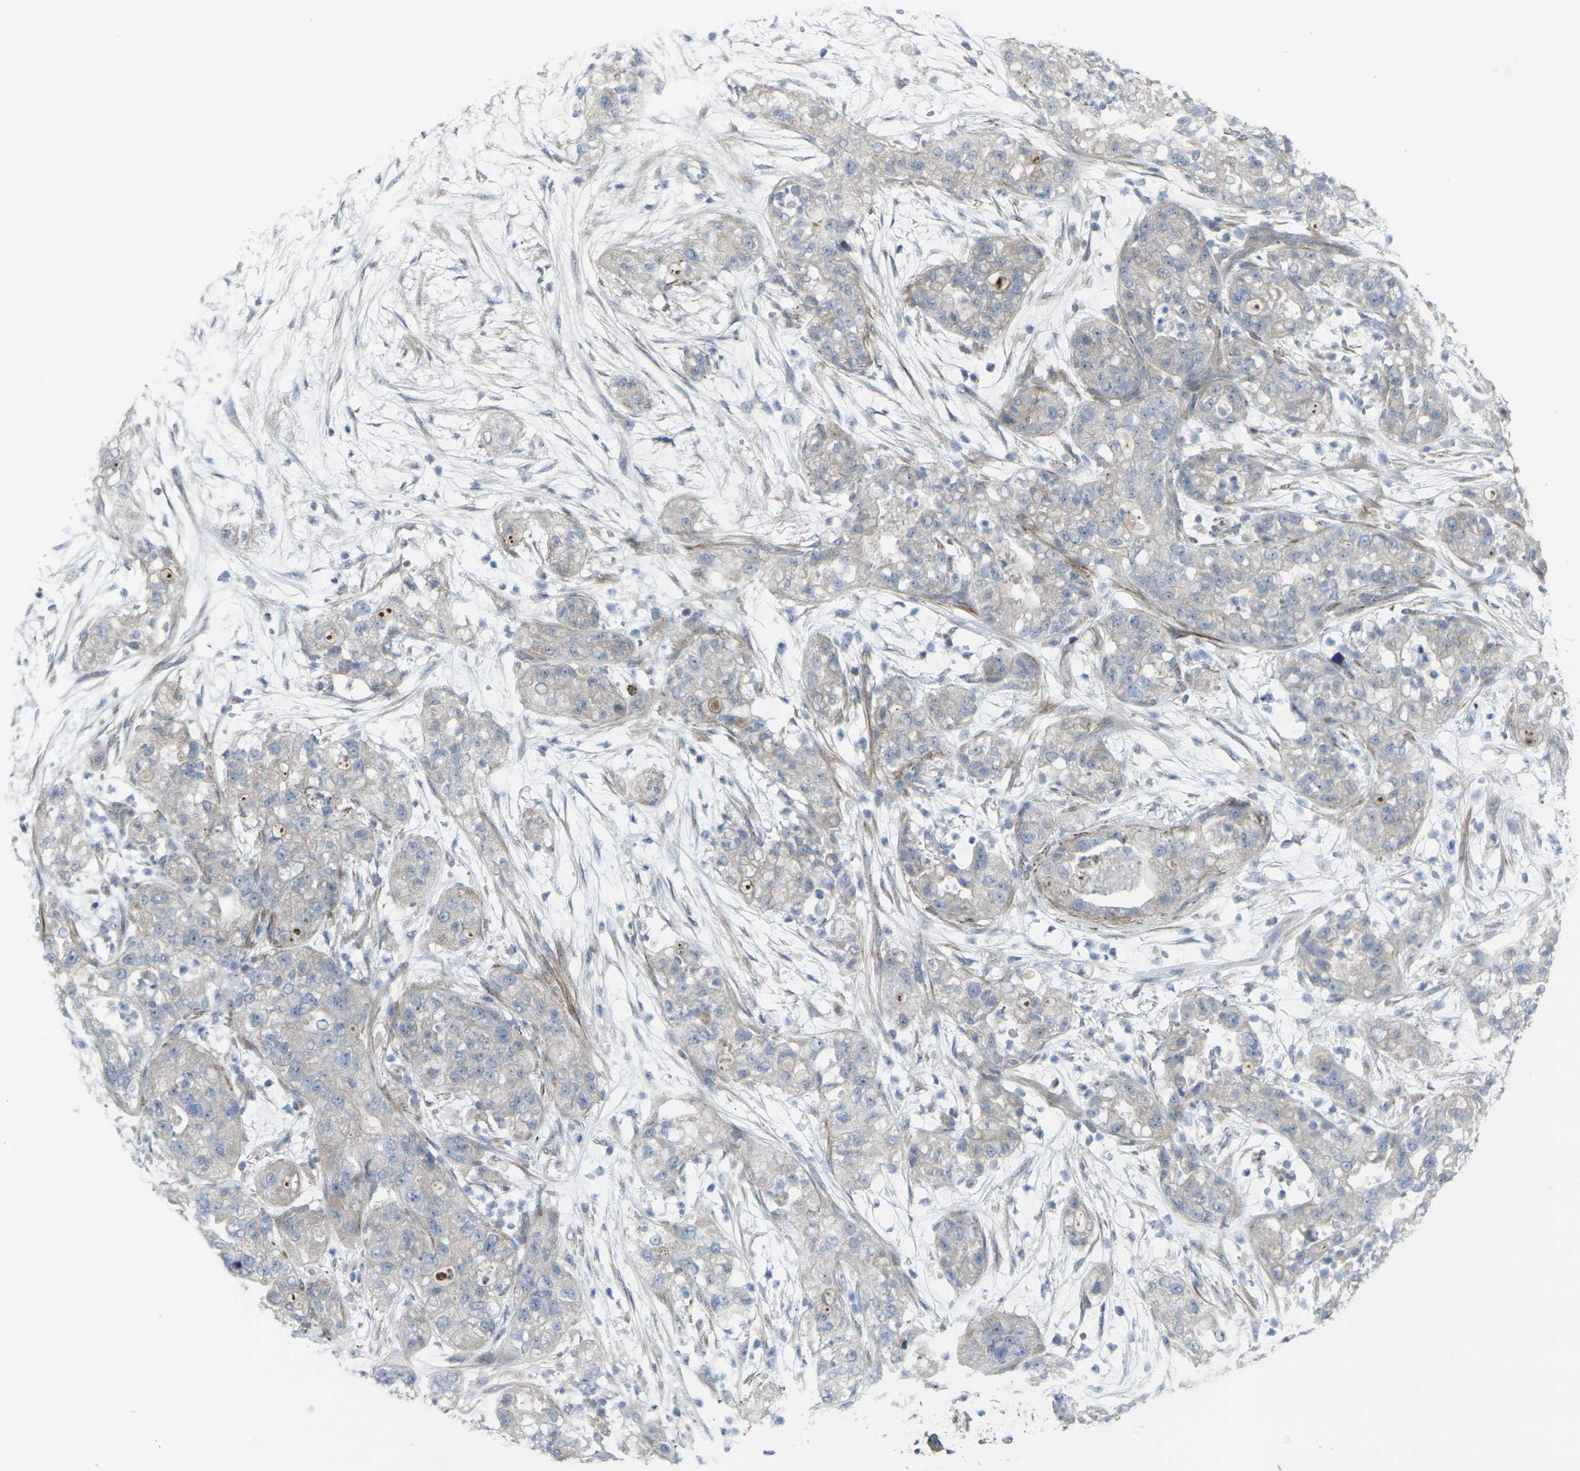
{"staining": {"intensity": "negative", "quantity": "none", "location": "none"}, "tissue": "pancreatic cancer", "cell_type": "Tumor cells", "image_type": "cancer", "snomed": [{"axis": "morphology", "description": "Adenocarcinoma, NOS"}, {"axis": "topography", "description": "Pancreas"}], "caption": "Immunohistochemistry image of pancreatic cancer (adenocarcinoma) stained for a protein (brown), which shows no expression in tumor cells. (Brightfield microscopy of DAB (3,3'-diaminobenzidine) immunohistochemistry (IHC) at high magnification).", "gene": "CCR10", "patient": {"sex": "female", "age": 78}}